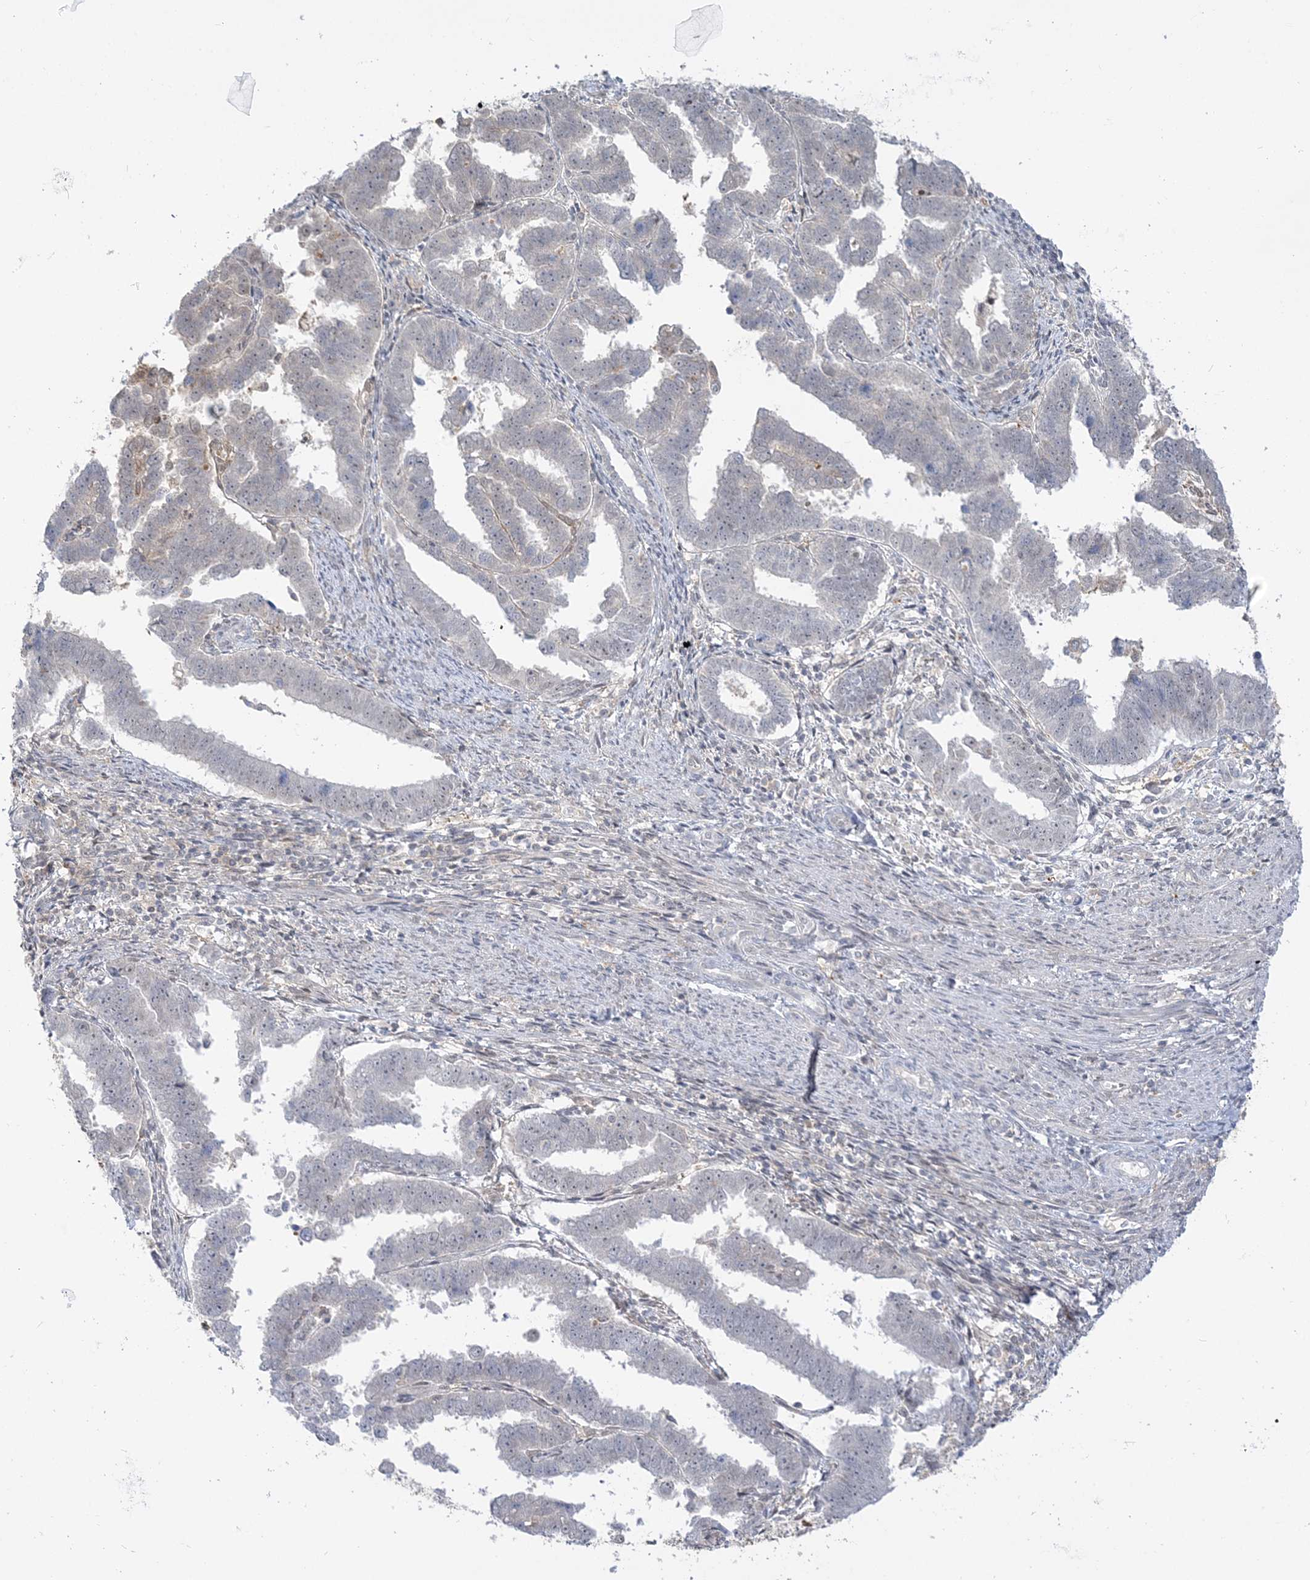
{"staining": {"intensity": "negative", "quantity": "none", "location": "none"}, "tissue": "endometrial cancer", "cell_type": "Tumor cells", "image_type": "cancer", "snomed": [{"axis": "morphology", "description": "Adenocarcinoma, NOS"}, {"axis": "topography", "description": "Endometrium"}], "caption": "Immunohistochemistry image of adenocarcinoma (endometrial) stained for a protein (brown), which reveals no expression in tumor cells.", "gene": "THADA", "patient": {"sex": "female", "age": 75}}